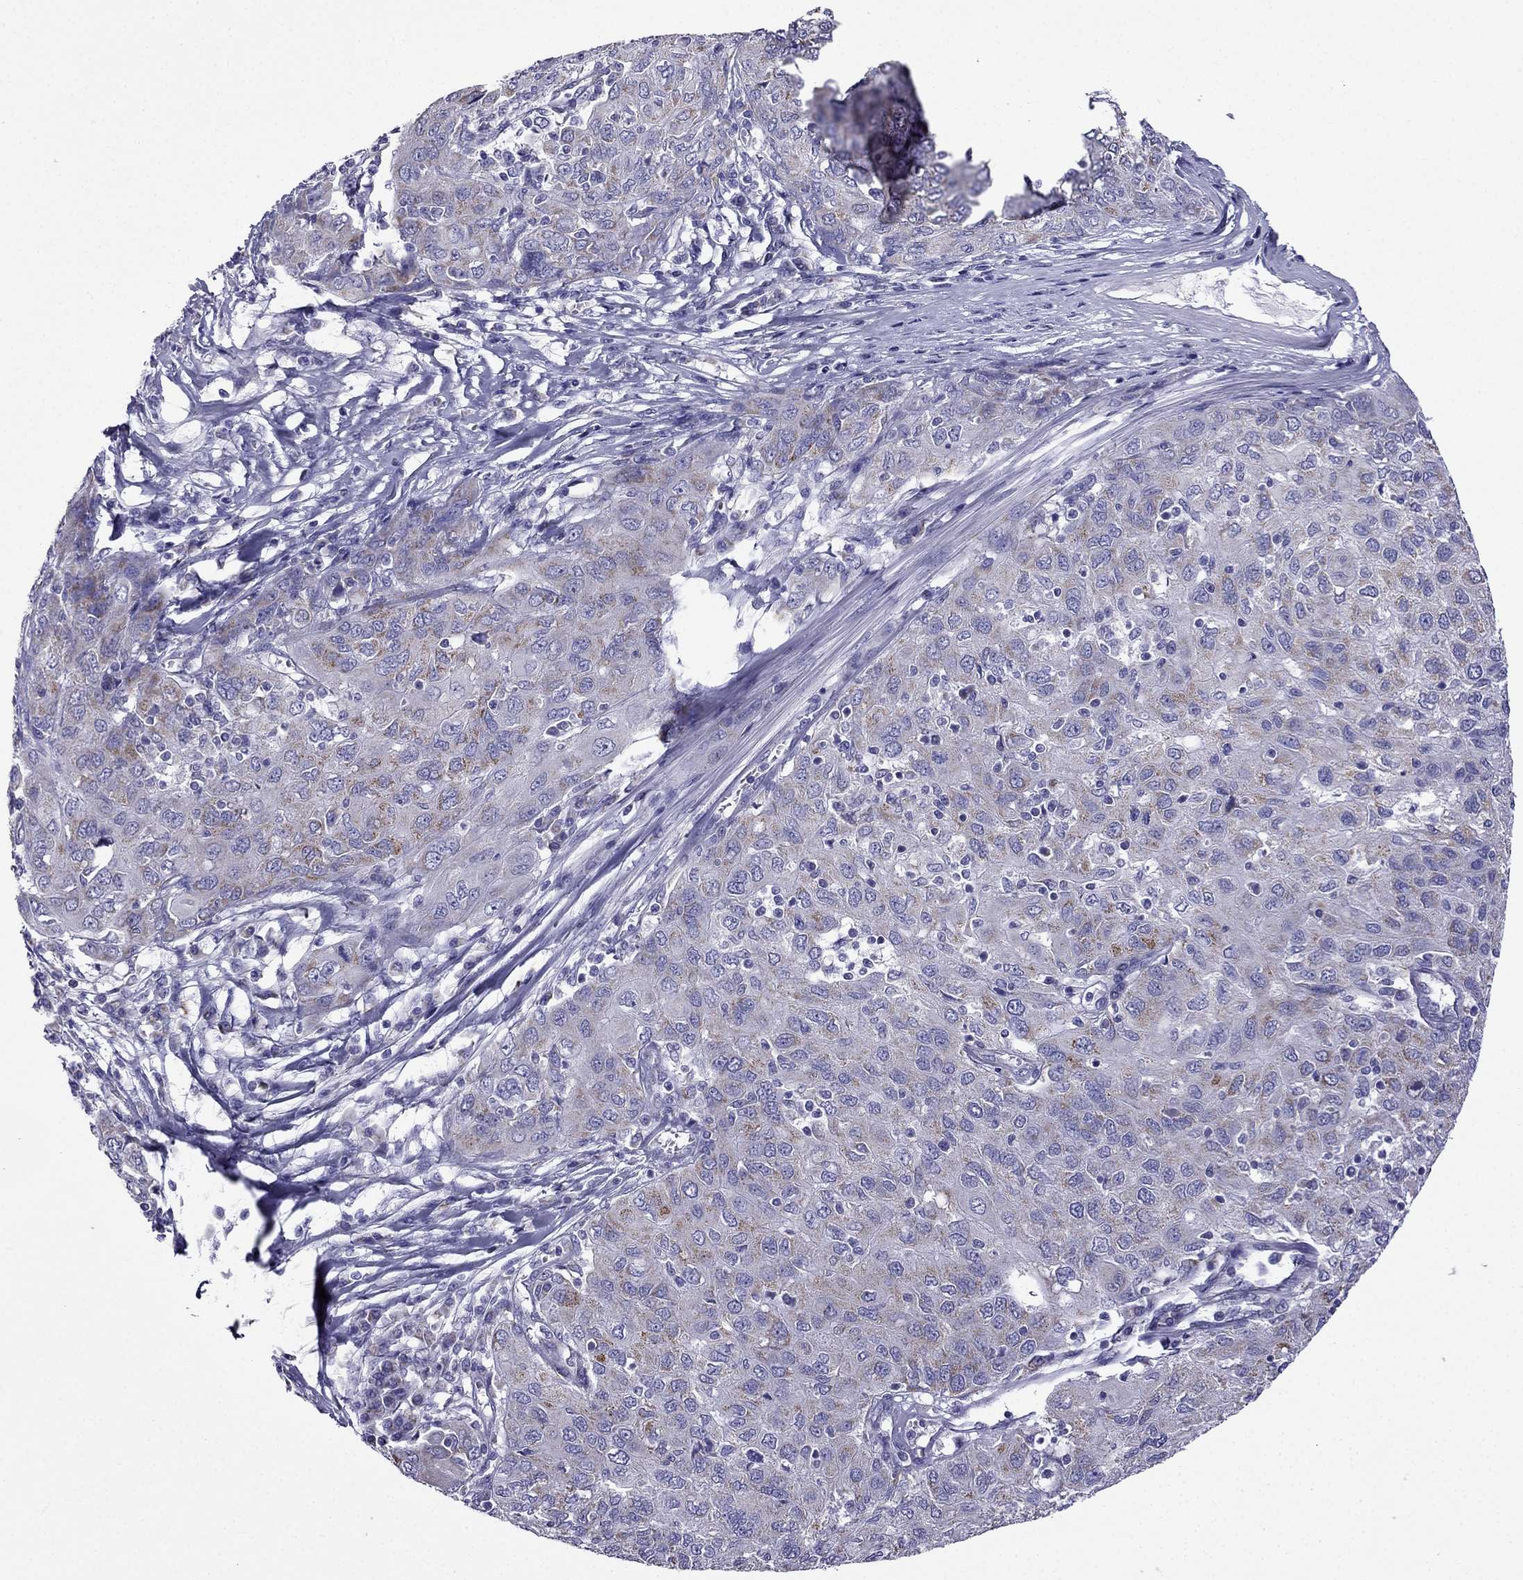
{"staining": {"intensity": "moderate", "quantity": "<25%", "location": "cytoplasmic/membranous"}, "tissue": "ovarian cancer", "cell_type": "Tumor cells", "image_type": "cancer", "snomed": [{"axis": "morphology", "description": "Carcinoma, endometroid"}, {"axis": "topography", "description": "Ovary"}], "caption": "This is a photomicrograph of IHC staining of ovarian endometroid carcinoma, which shows moderate positivity in the cytoplasmic/membranous of tumor cells.", "gene": "KIF5A", "patient": {"sex": "female", "age": 50}}